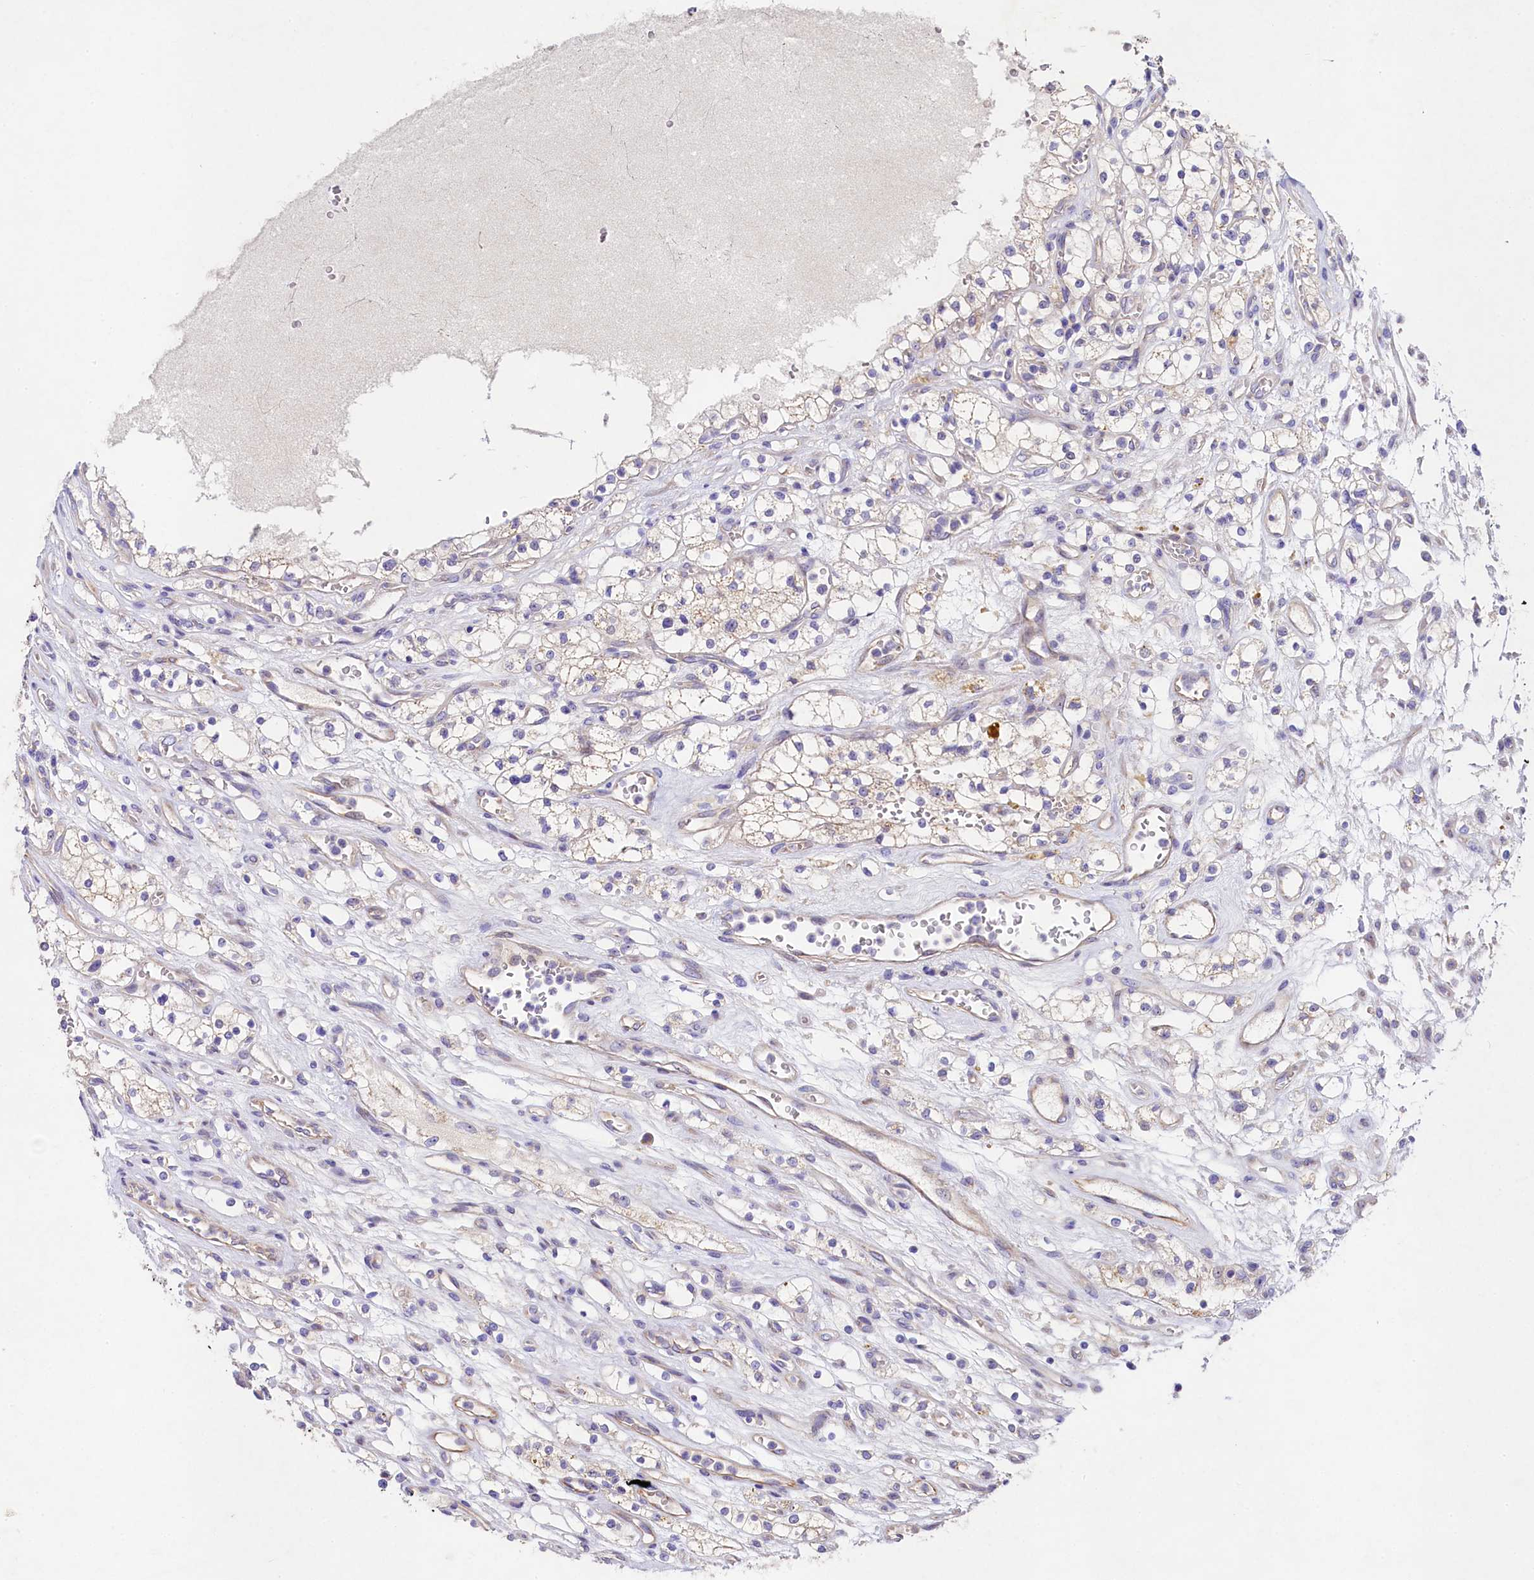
{"staining": {"intensity": "weak", "quantity": "<25%", "location": "cytoplasmic/membranous"}, "tissue": "renal cancer", "cell_type": "Tumor cells", "image_type": "cancer", "snomed": [{"axis": "morphology", "description": "Adenocarcinoma, NOS"}, {"axis": "topography", "description": "Kidney"}], "caption": "High power microscopy micrograph of an immunohistochemistry photomicrograph of renal adenocarcinoma, revealing no significant expression in tumor cells.", "gene": "FXYD6", "patient": {"sex": "female", "age": 69}}